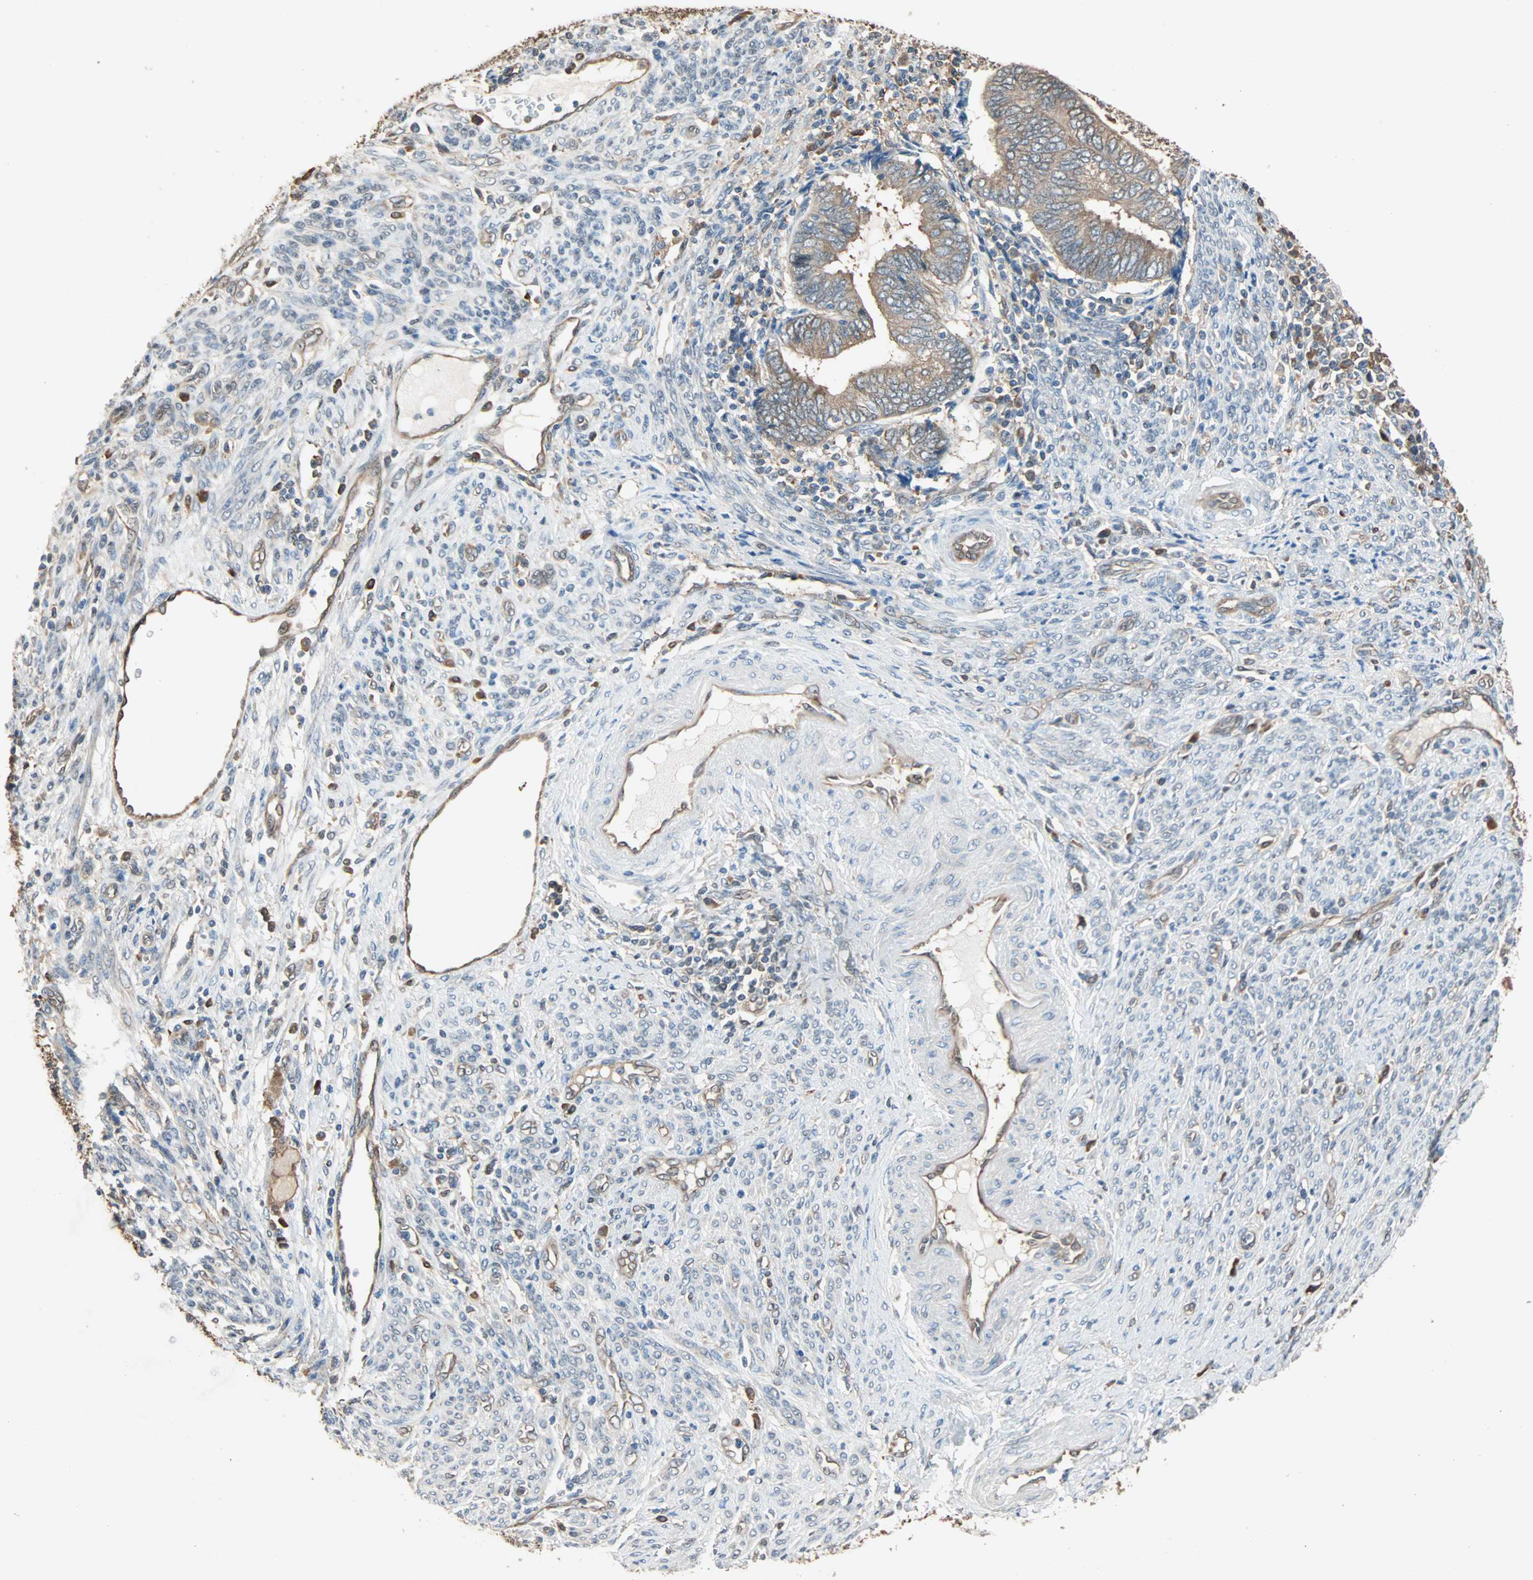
{"staining": {"intensity": "moderate", "quantity": ">75%", "location": "cytoplasmic/membranous"}, "tissue": "endometrial cancer", "cell_type": "Tumor cells", "image_type": "cancer", "snomed": [{"axis": "morphology", "description": "Adenocarcinoma, NOS"}, {"axis": "topography", "description": "Uterus"}, {"axis": "topography", "description": "Endometrium"}], "caption": "The immunohistochemical stain highlights moderate cytoplasmic/membranous expression in tumor cells of adenocarcinoma (endometrial) tissue.", "gene": "PRDX1", "patient": {"sex": "female", "age": 70}}